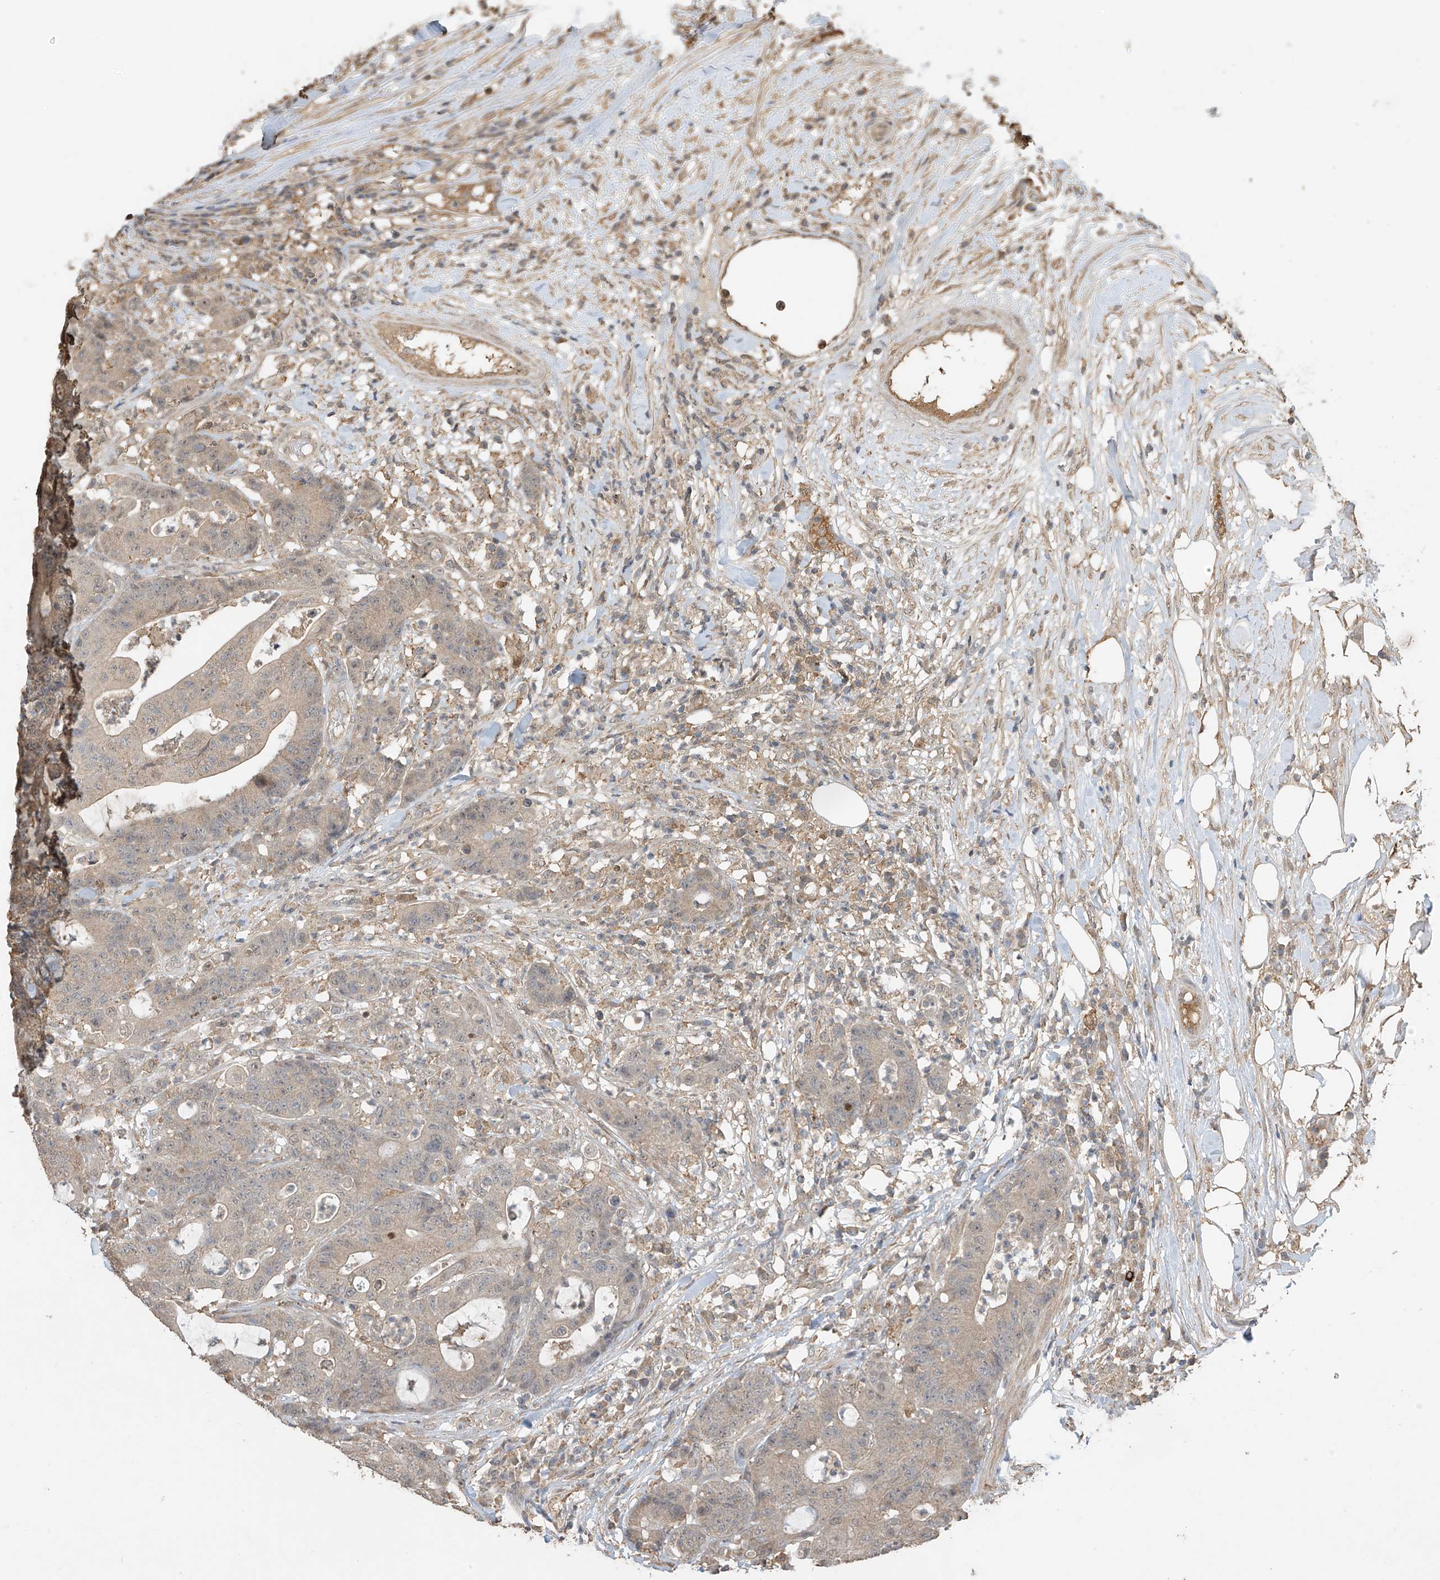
{"staining": {"intensity": "weak", "quantity": ">75%", "location": "cytoplasmic/membranous"}, "tissue": "colorectal cancer", "cell_type": "Tumor cells", "image_type": "cancer", "snomed": [{"axis": "morphology", "description": "Adenocarcinoma, NOS"}, {"axis": "topography", "description": "Colon"}], "caption": "Colorectal adenocarcinoma tissue displays weak cytoplasmic/membranous expression in approximately >75% of tumor cells, visualized by immunohistochemistry.", "gene": "SLFN14", "patient": {"sex": "female", "age": 84}}